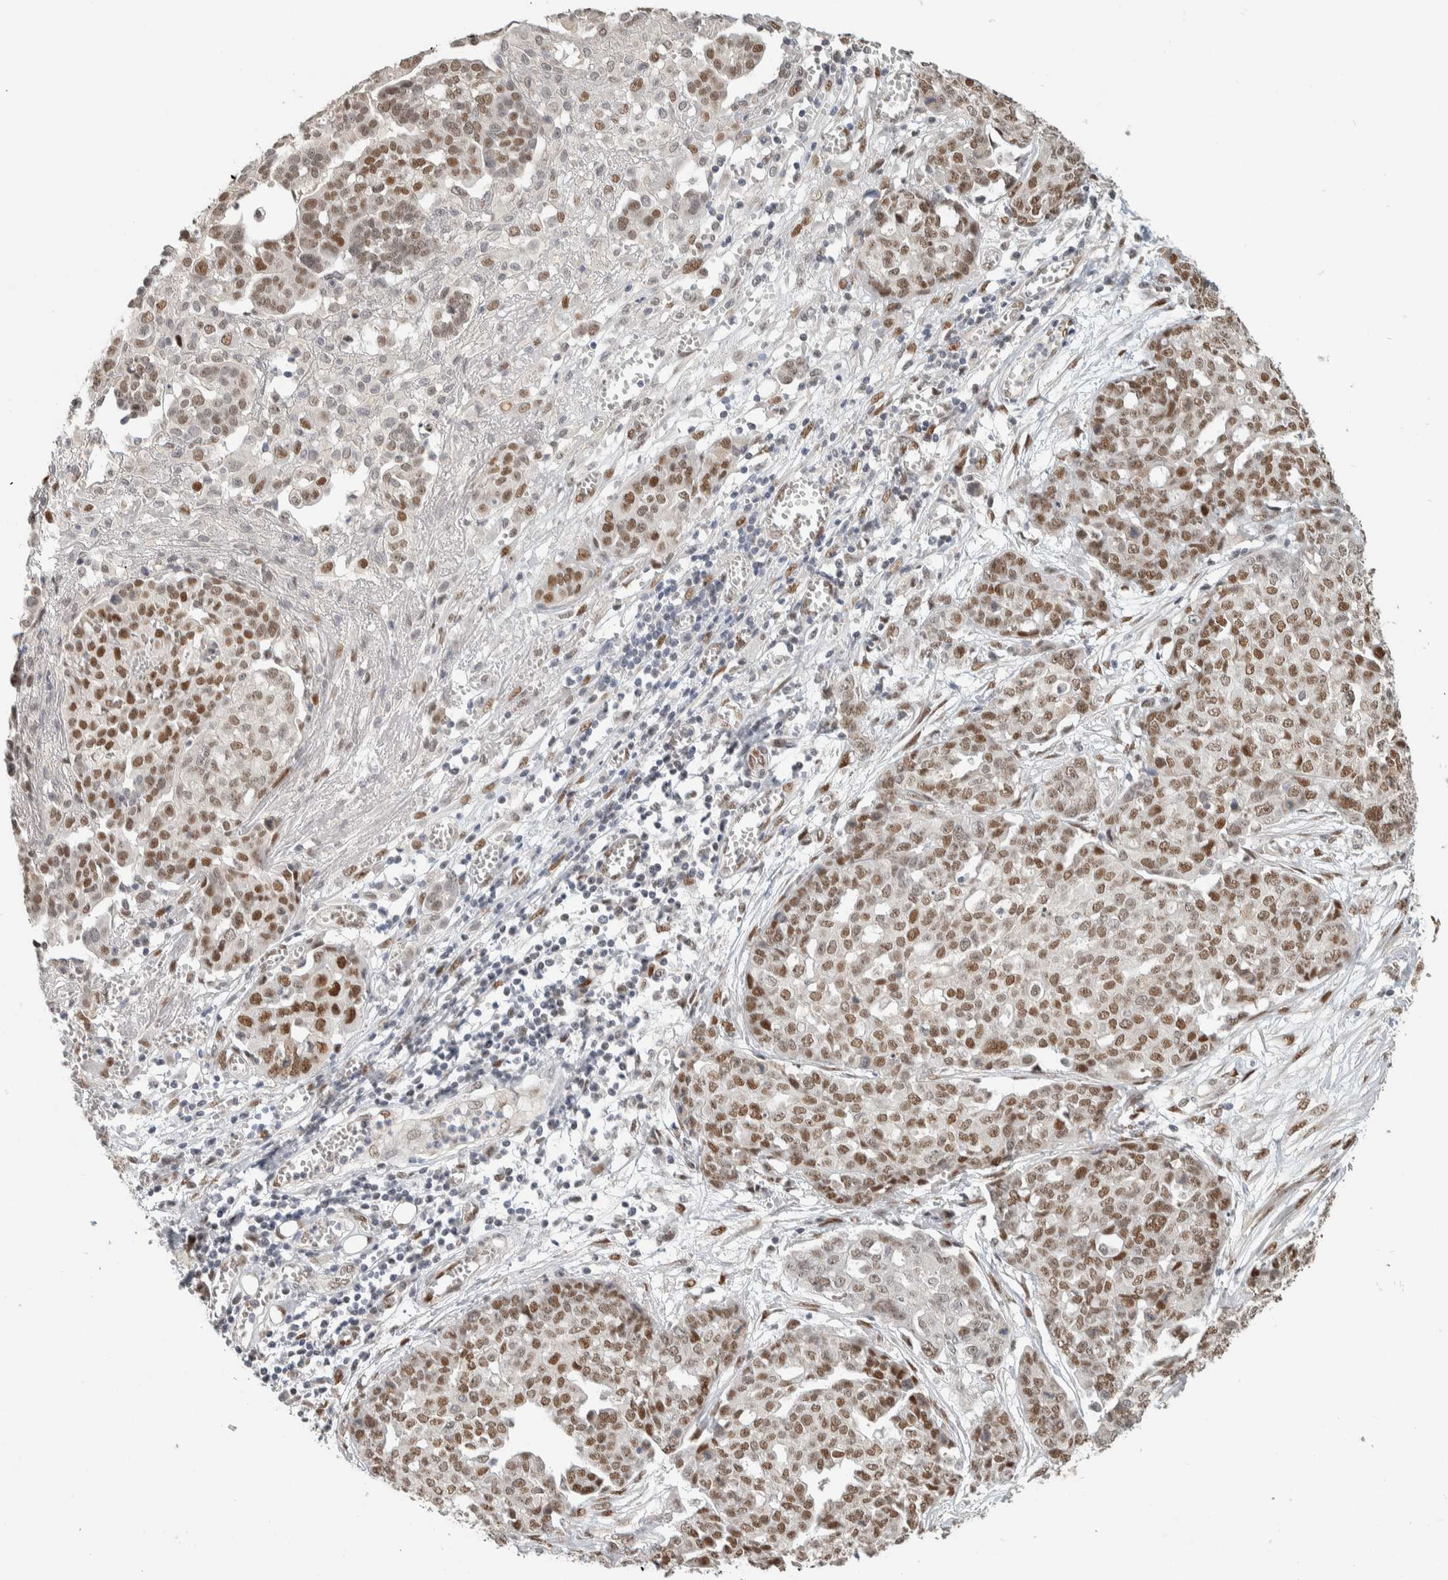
{"staining": {"intensity": "moderate", "quantity": ">75%", "location": "nuclear"}, "tissue": "ovarian cancer", "cell_type": "Tumor cells", "image_type": "cancer", "snomed": [{"axis": "morphology", "description": "Cystadenocarcinoma, serous, NOS"}, {"axis": "topography", "description": "Soft tissue"}, {"axis": "topography", "description": "Ovary"}], "caption": "Tumor cells show medium levels of moderate nuclear expression in approximately >75% of cells in ovarian serous cystadenocarcinoma.", "gene": "PUS7", "patient": {"sex": "female", "age": 57}}